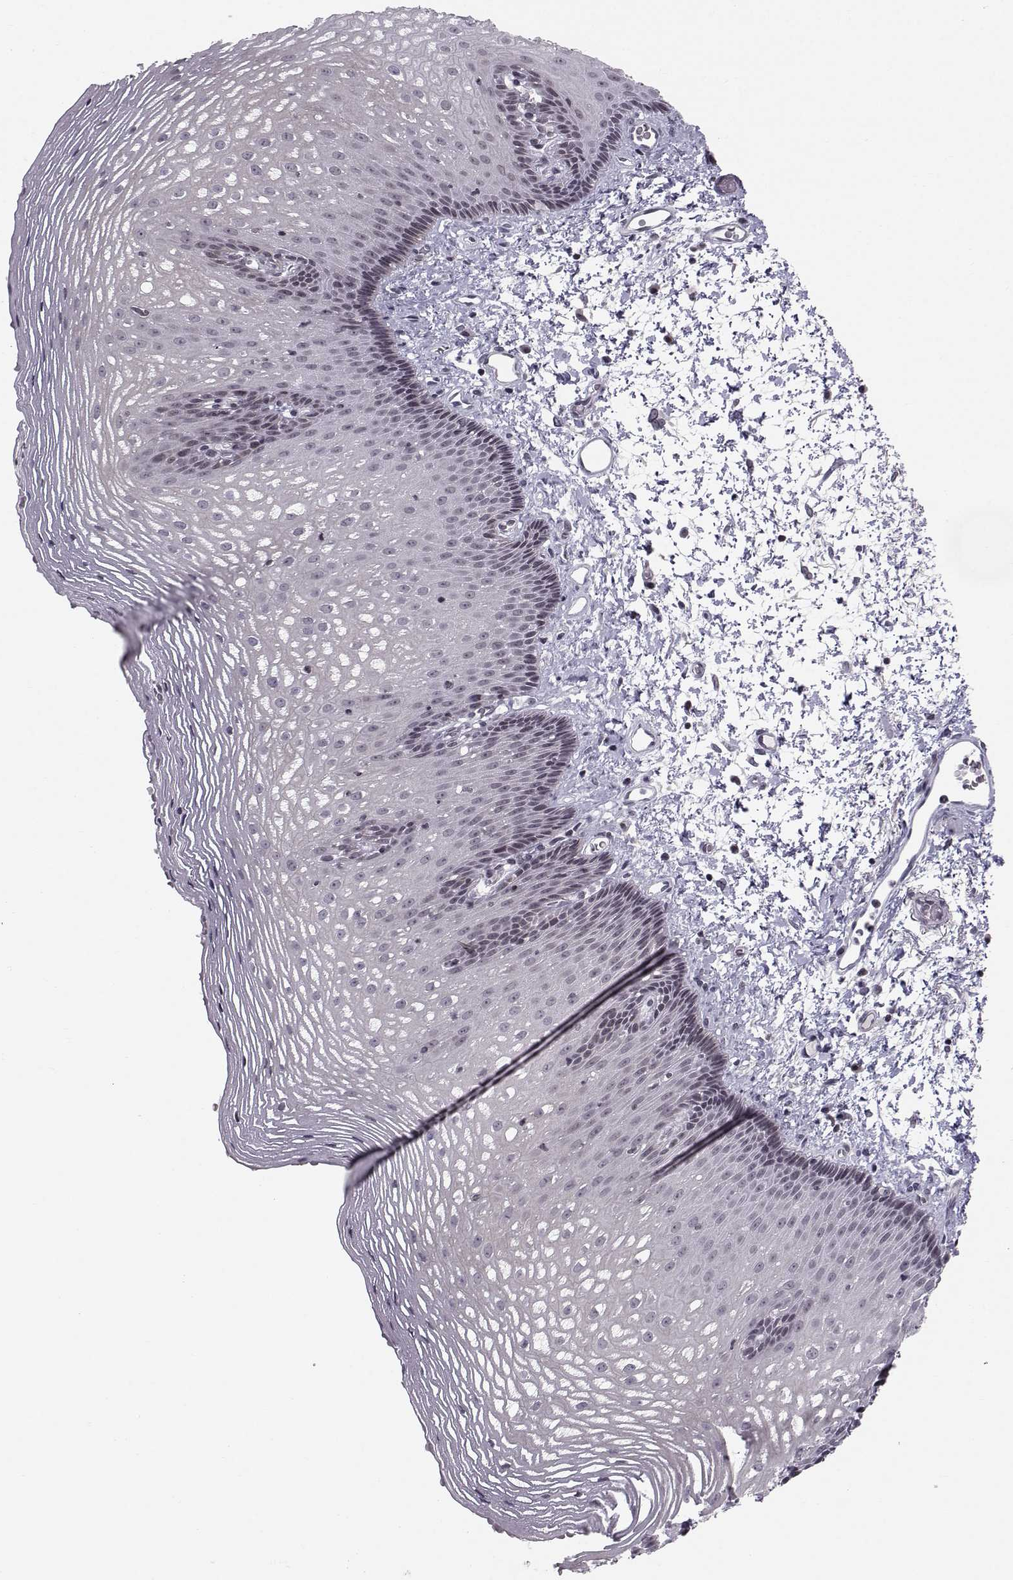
{"staining": {"intensity": "negative", "quantity": "none", "location": "none"}, "tissue": "esophagus", "cell_type": "Squamous epithelial cells", "image_type": "normal", "snomed": [{"axis": "morphology", "description": "Normal tissue, NOS"}, {"axis": "topography", "description": "Esophagus"}], "caption": "A photomicrograph of human esophagus is negative for staining in squamous epithelial cells. (DAB immunohistochemistry (IHC), high magnification).", "gene": "MARCHF4", "patient": {"sex": "male", "age": 76}}